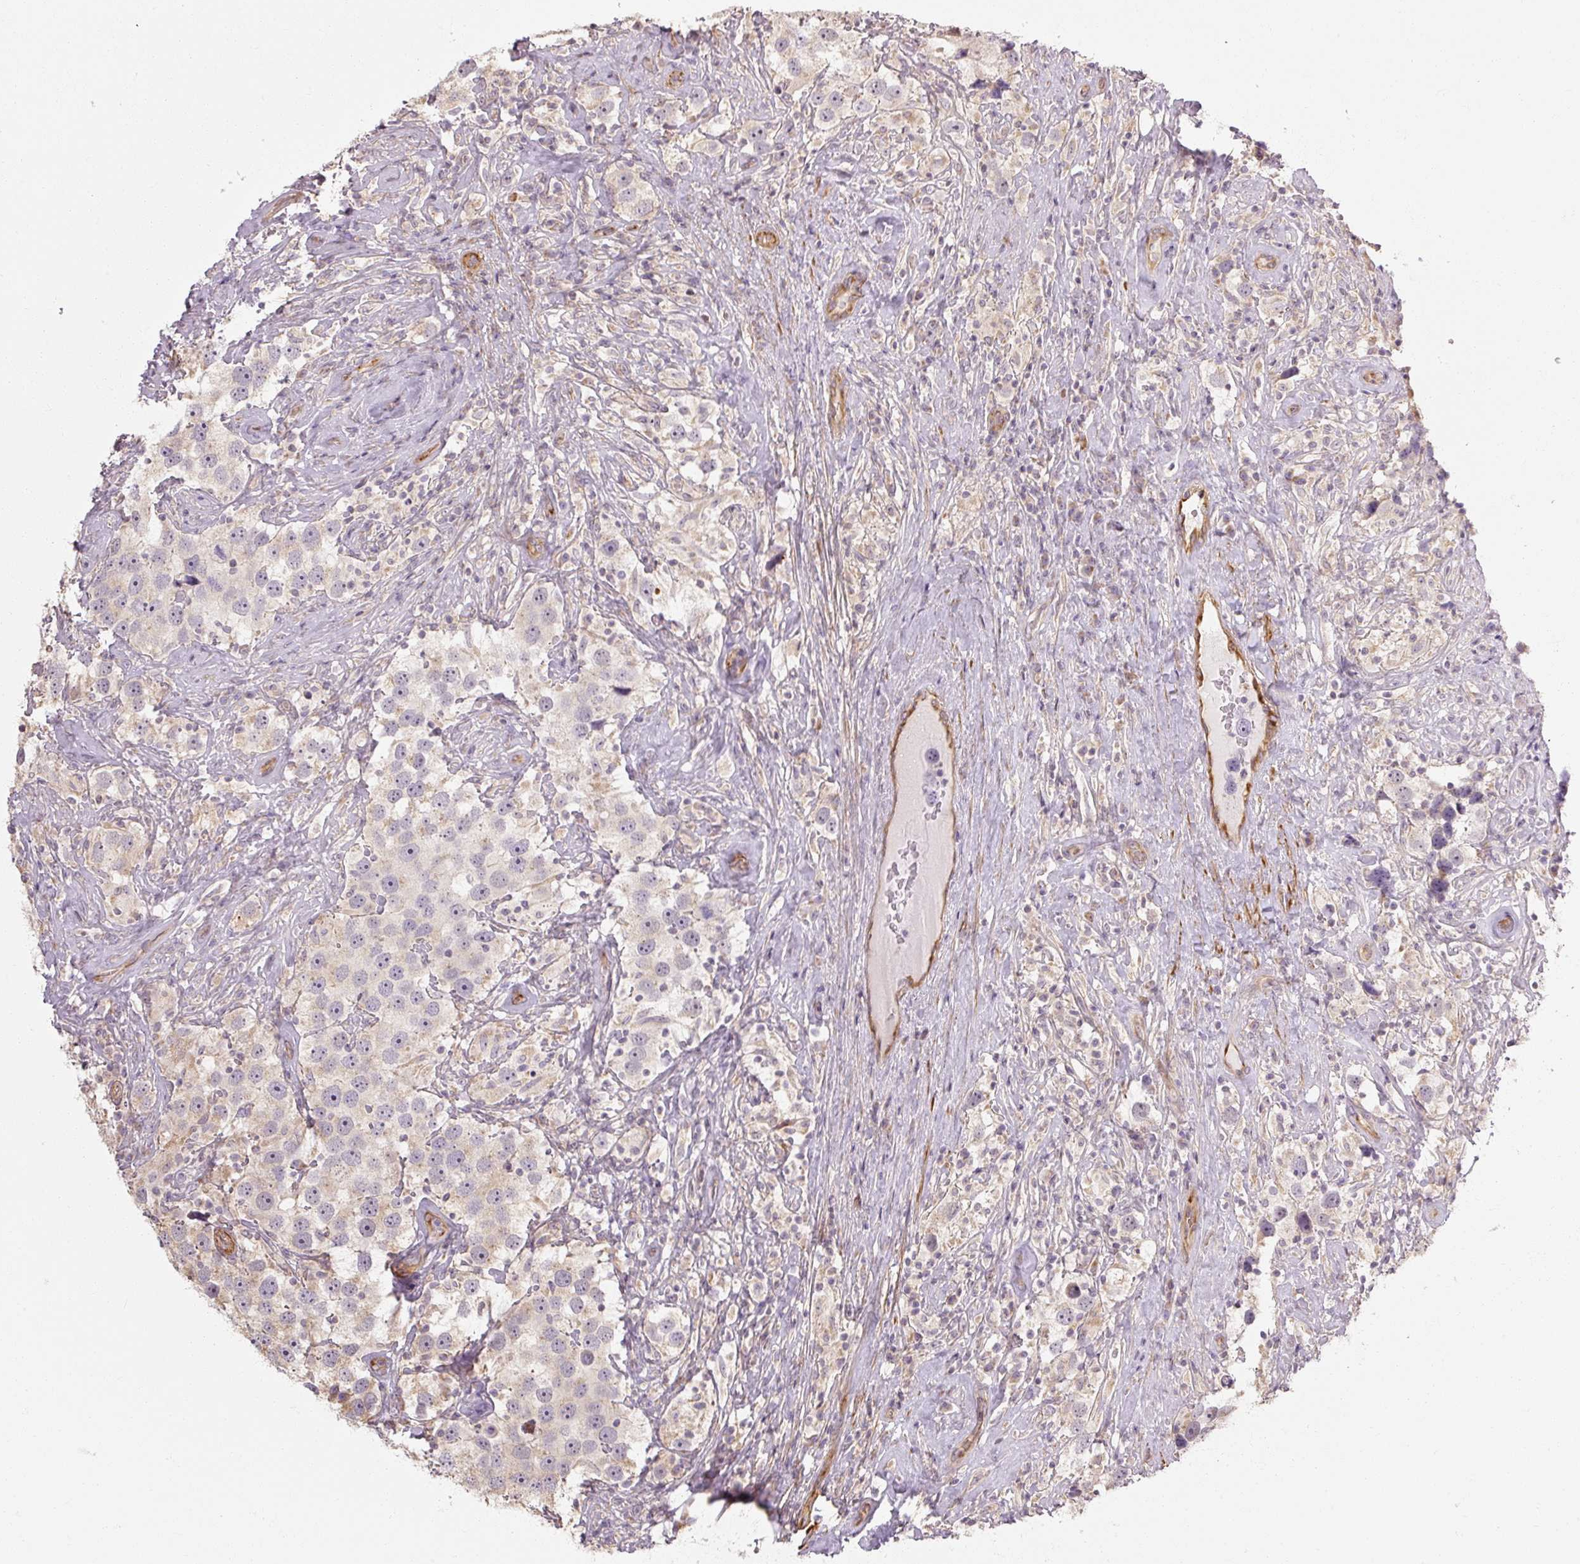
{"staining": {"intensity": "weak", "quantity": "<25%", "location": "cytoplasmic/membranous"}, "tissue": "testis cancer", "cell_type": "Tumor cells", "image_type": "cancer", "snomed": [{"axis": "morphology", "description": "Seminoma, NOS"}, {"axis": "topography", "description": "Testis"}], "caption": "DAB immunohistochemical staining of human testis seminoma displays no significant expression in tumor cells.", "gene": "RB1CC1", "patient": {"sex": "male", "age": 49}}